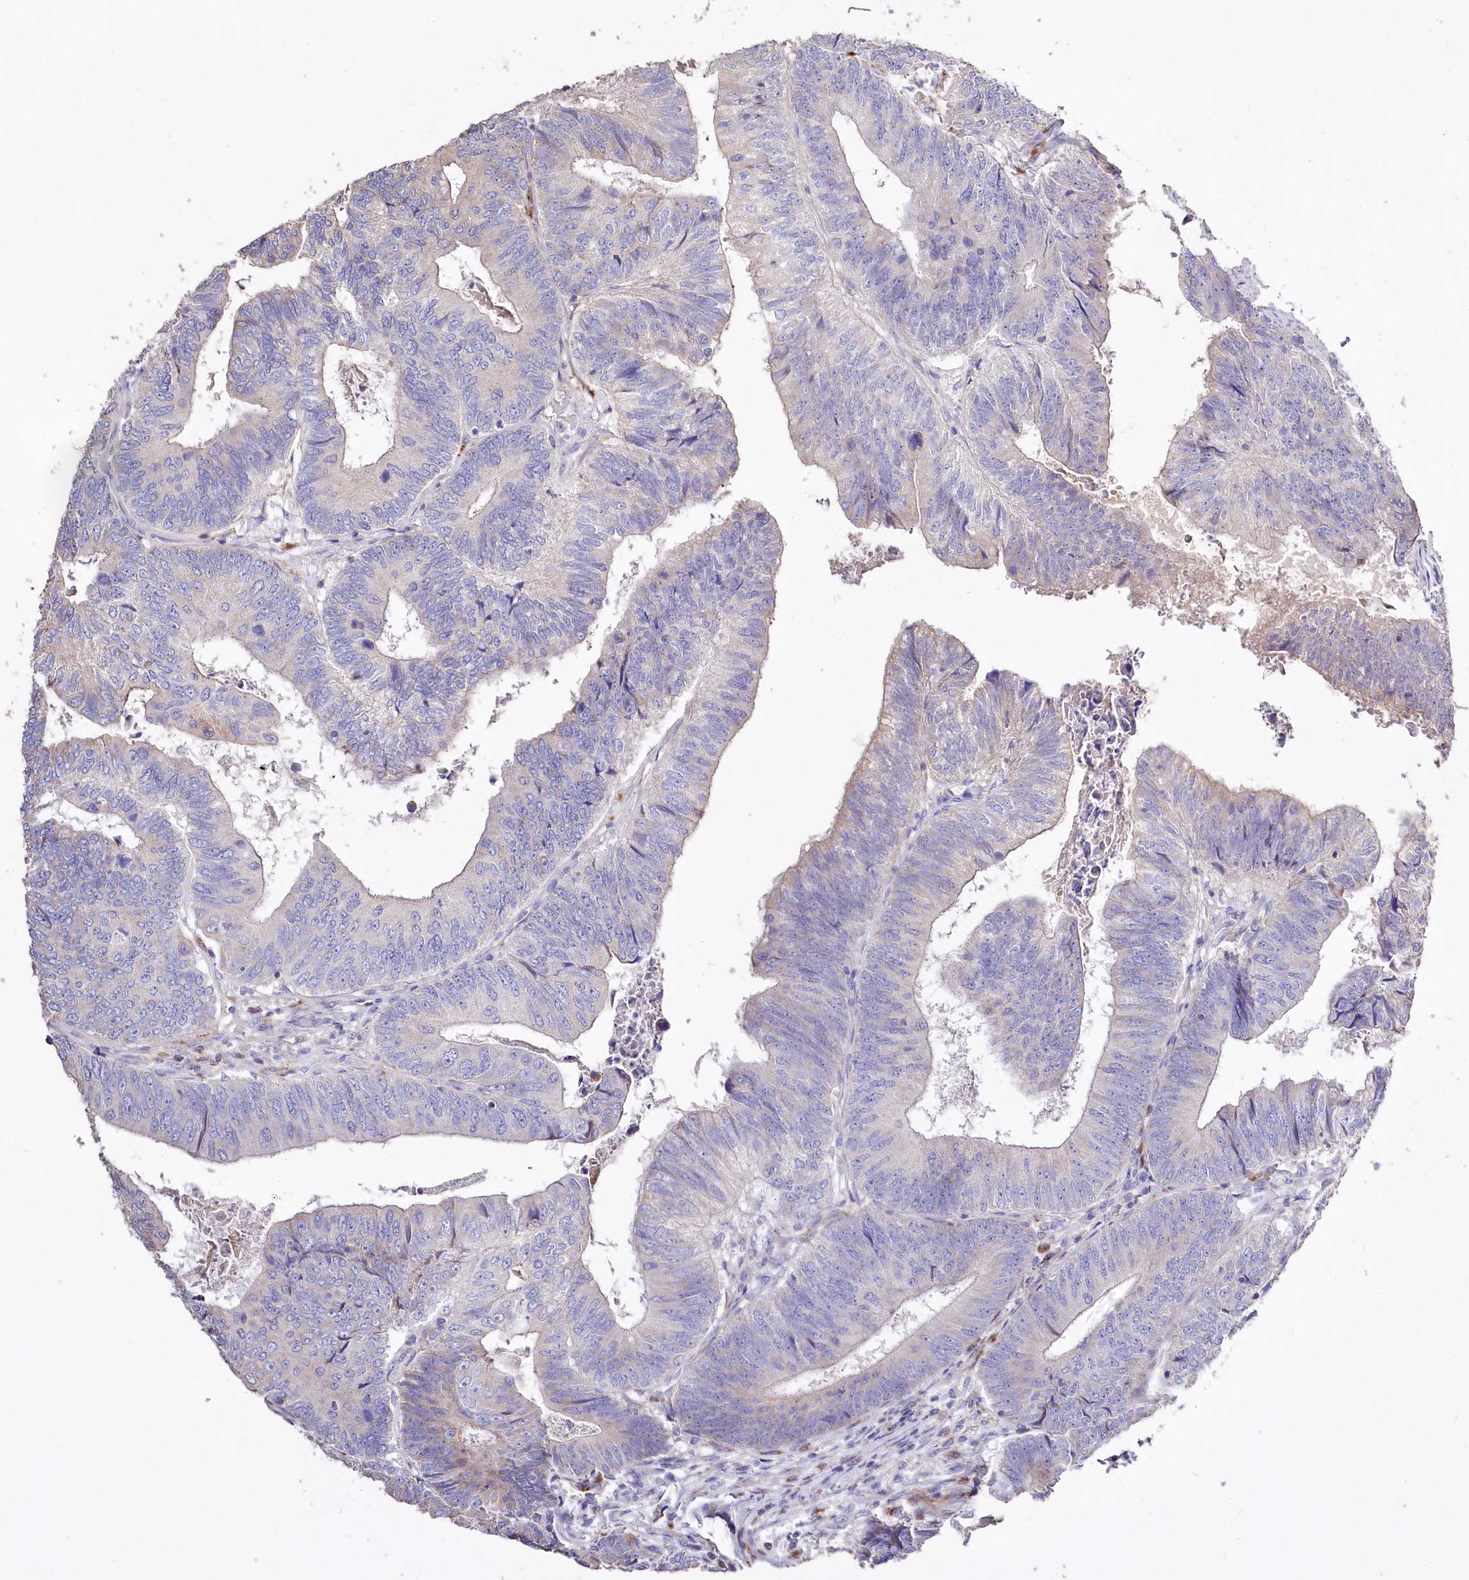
{"staining": {"intensity": "negative", "quantity": "none", "location": "none"}, "tissue": "colorectal cancer", "cell_type": "Tumor cells", "image_type": "cancer", "snomed": [{"axis": "morphology", "description": "Adenocarcinoma, NOS"}, {"axis": "topography", "description": "Colon"}], "caption": "This is an immunohistochemistry histopathology image of colorectal adenocarcinoma. There is no positivity in tumor cells.", "gene": "PTER", "patient": {"sex": "female", "age": 67}}